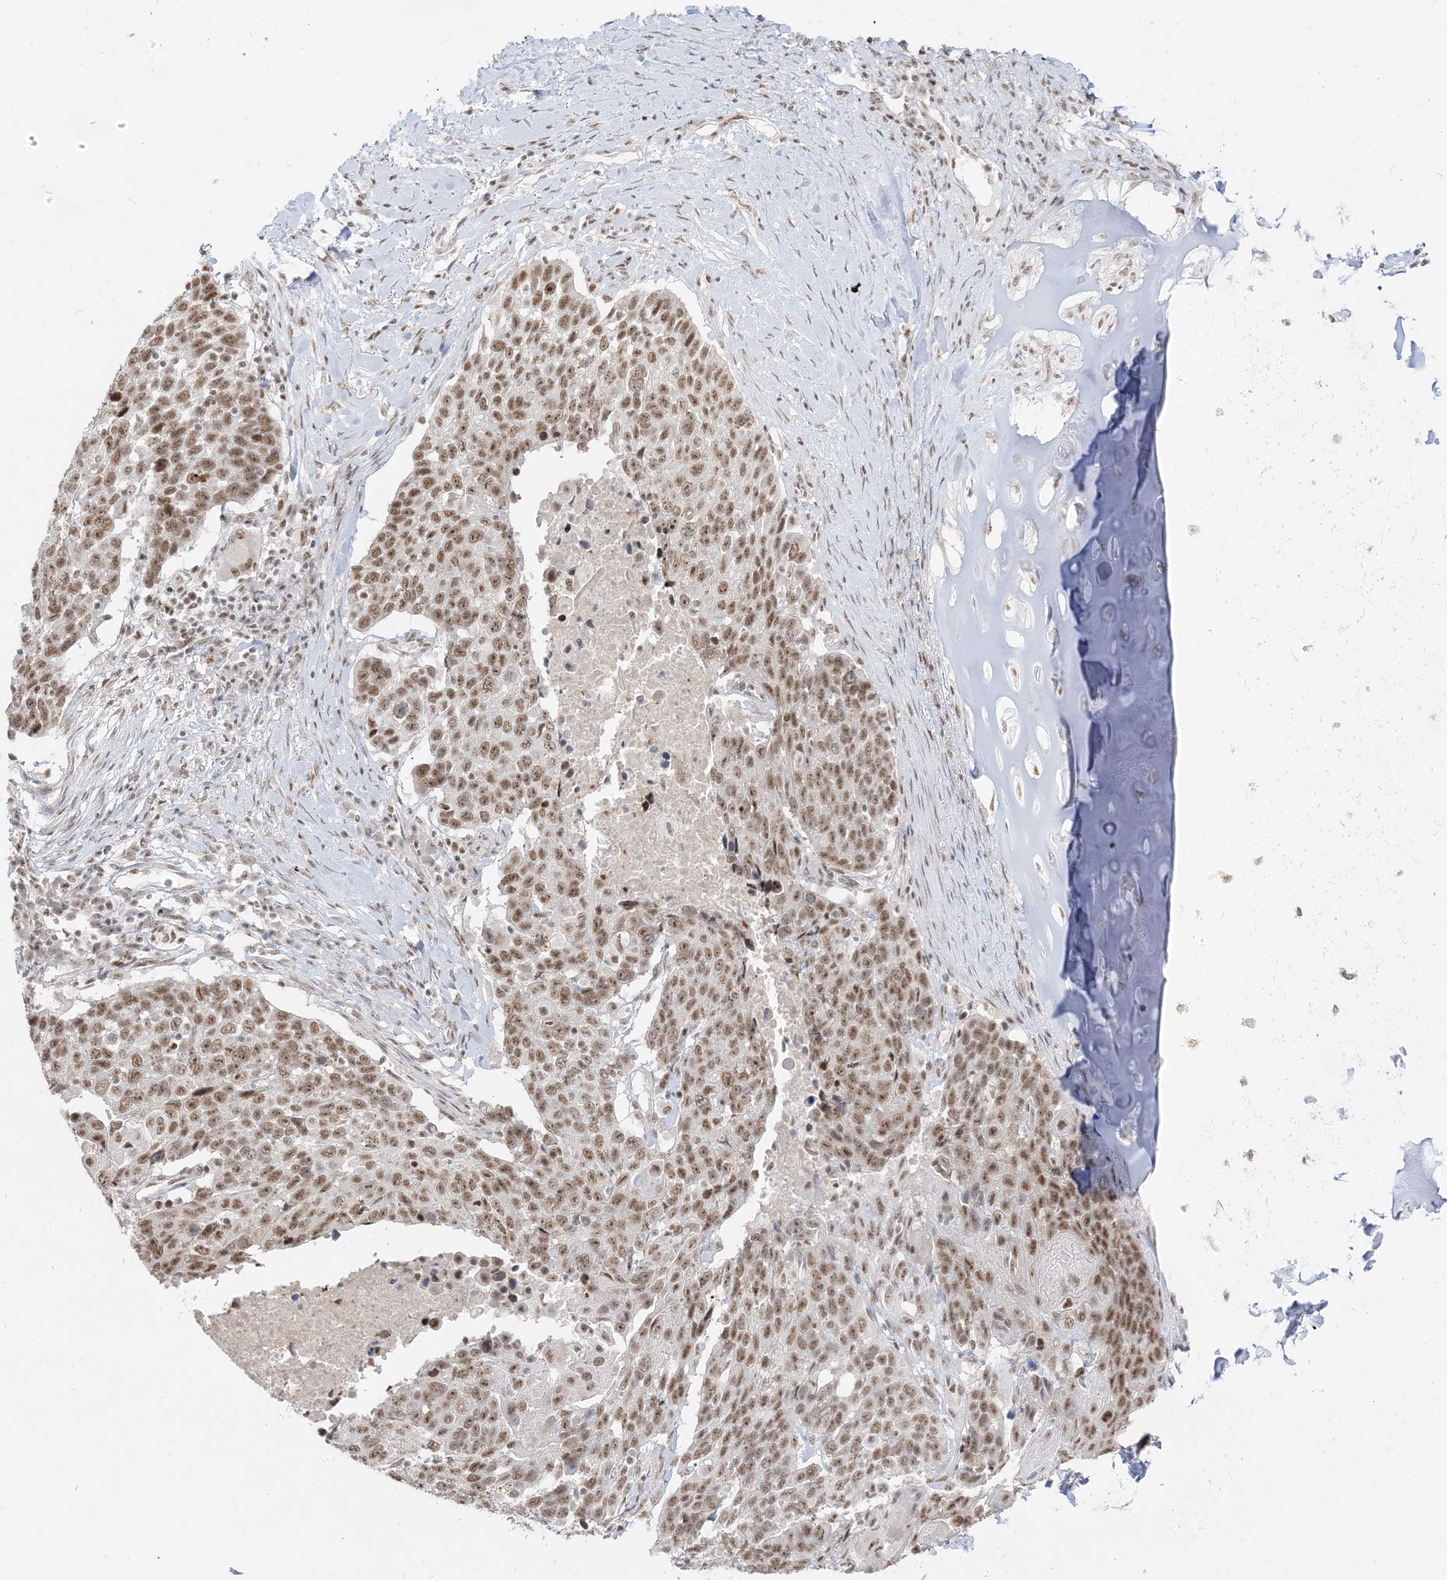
{"staining": {"intensity": "moderate", "quantity": ">75%", "location": "nuclear"}, "tissue": "lung cancer", "cell_type": "Tumor cells", "image_type": "cancer", "snomed": [{"axis": "morphology", "description": "Squamous cell carcinoma, NOS"}, {"axis": "topography", "description": "Lung"}], "caption": "Brown immunohistochemical staining in lung cancer displays moderate nuclear positivity in about >75% of tumor cells.", "gene": "ARGLU1", "patient": {"sex": "male", "age": 66}}